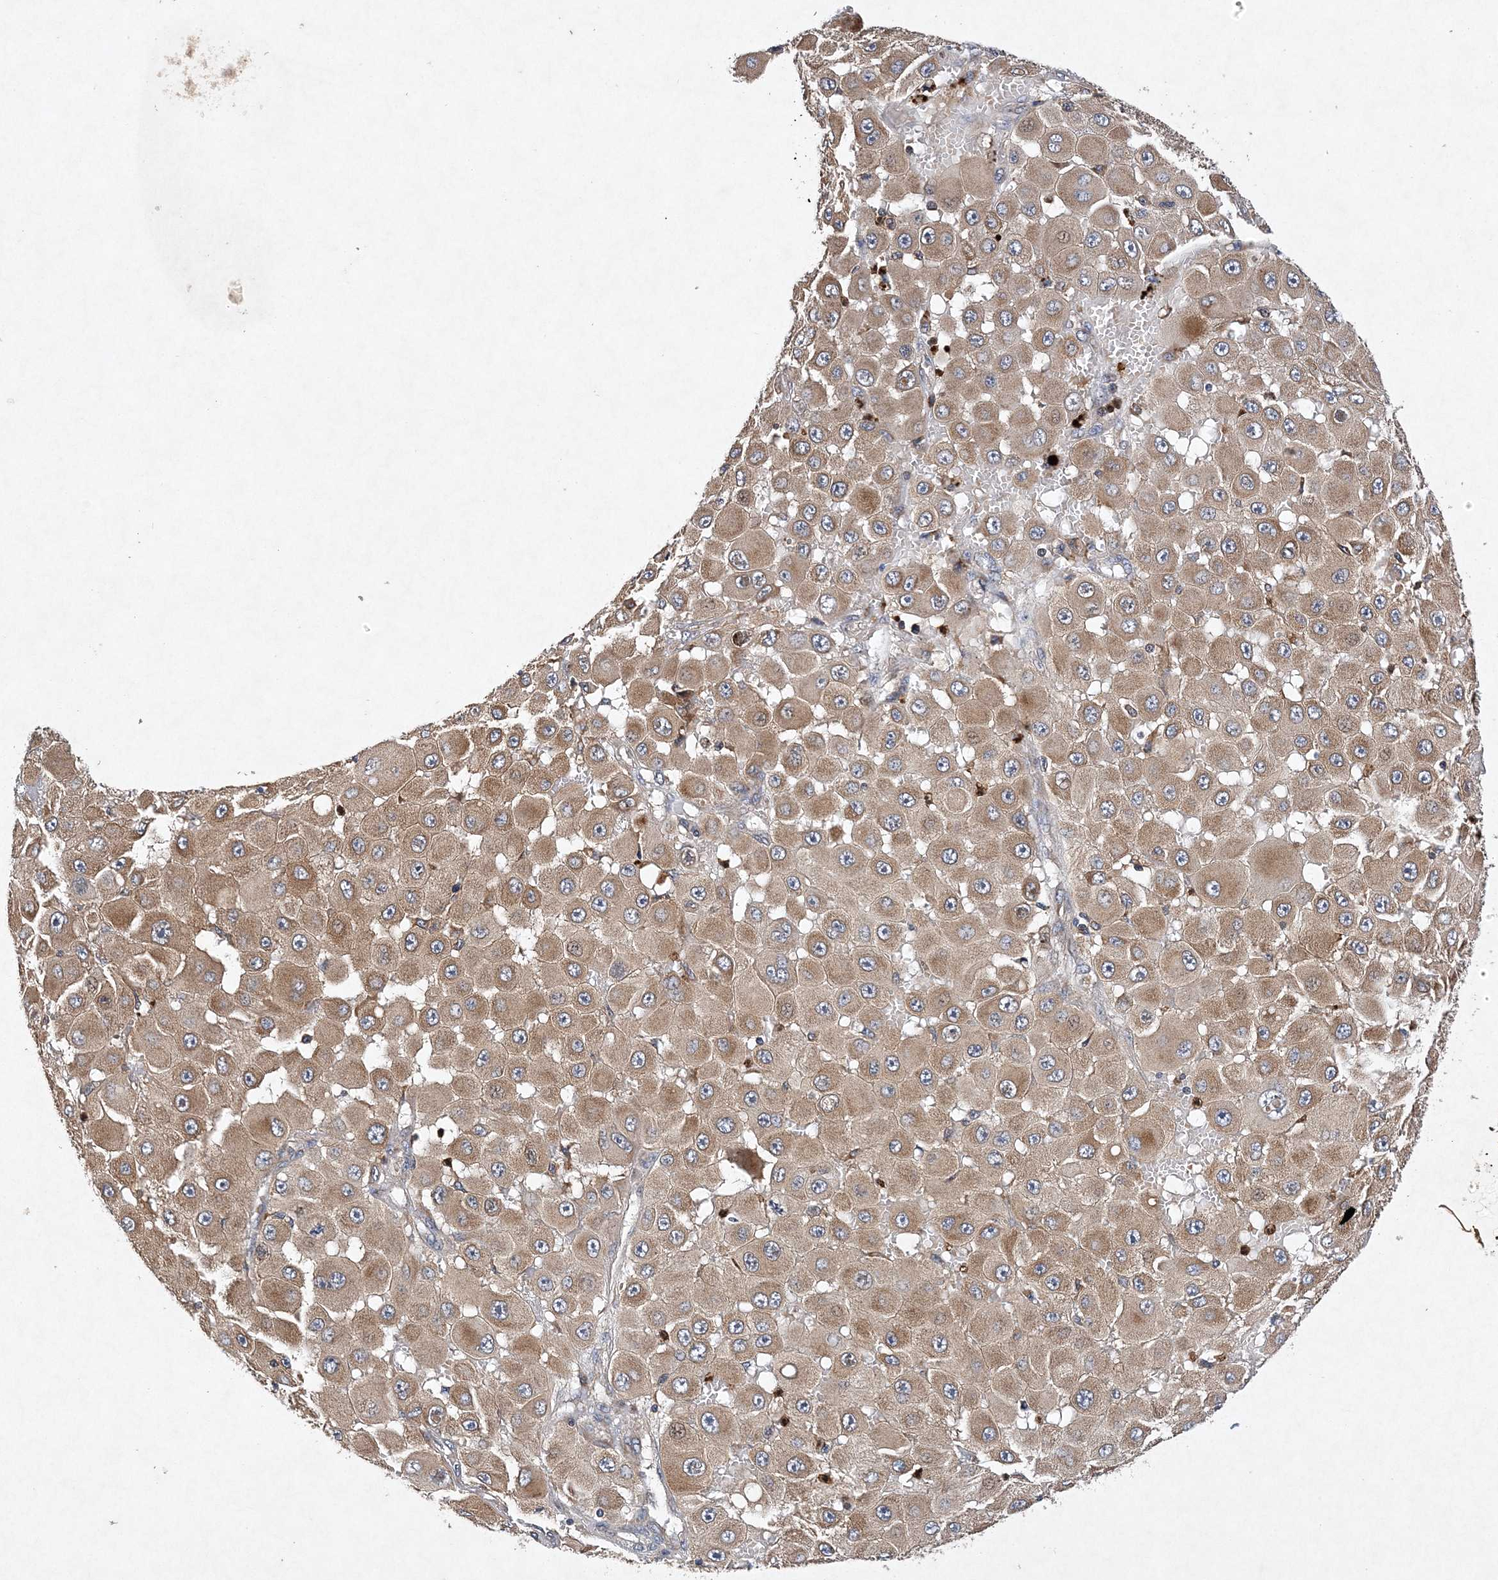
{"staining": {"intensity": "moderate", "quantity": ">75%", "location": "cytoplasmic/membranous"}, "tissue": "melanoma", "cell_type": "Tumor cells", "image_type": "cancer", "snomed": [{"axis": "morphology", "description": "Malignant melanoma, NOS"}, {"axis": "topography", "description": "Skin"}], "caption": "Immunohistochemistry (IHC) photomicrograph of neoplastic tissue: human malignant melanoma stained using immunohistochemistry exhibits medium levels of moderate protein expression localized specifically in the cytoplasmic/membranous of tumor cells, appearing as a cytoplasmic/membranous brown color.", "gene": "PROSER1", "patient": {"sex": "female", "age": 81}}